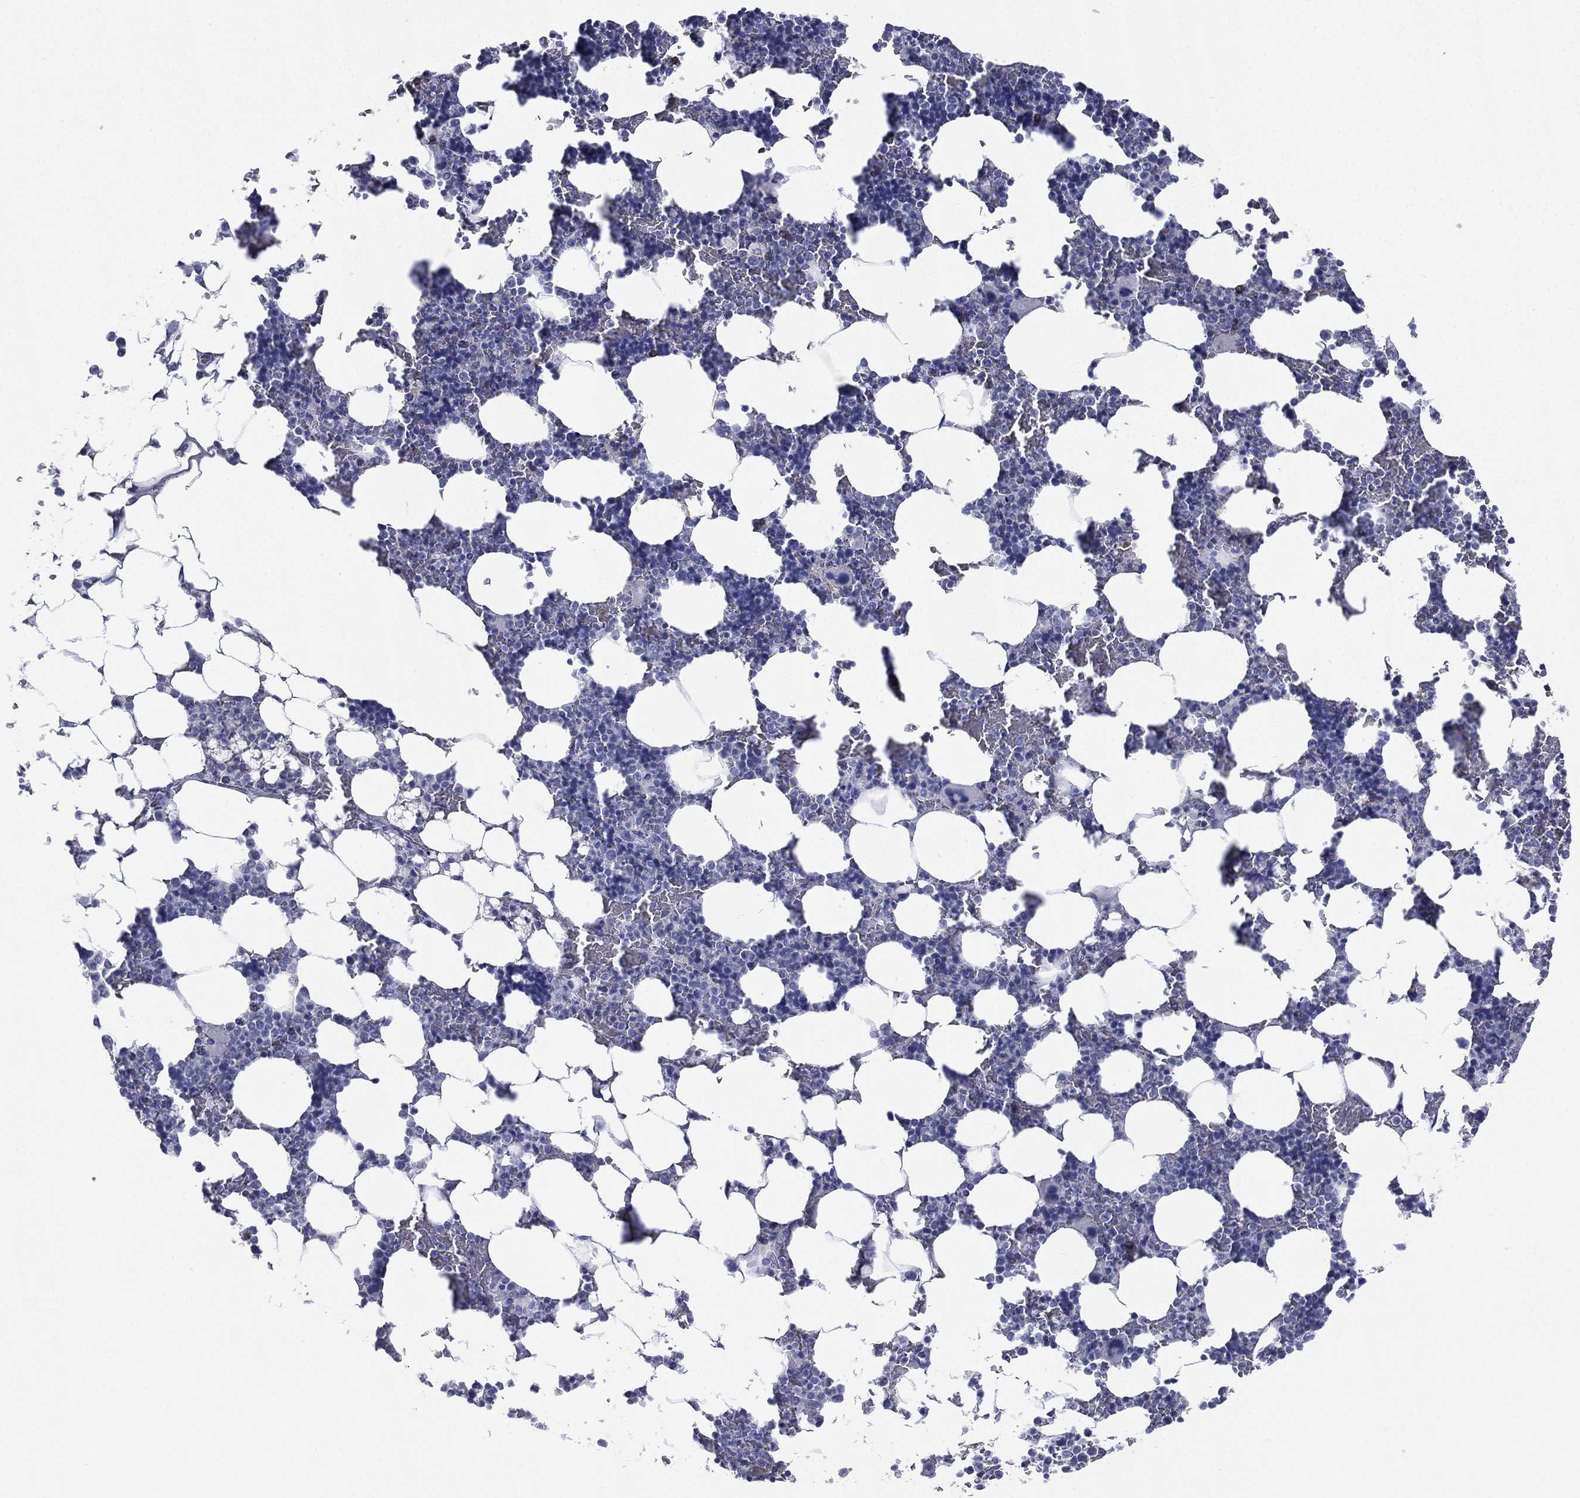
{"staining": {"intensity": "negative", "quantity": "none", "location": "none"}, "tissue": "bone marrow", "cell_type": "Hematopoietic cells", "image_type": "normal", "snomed": [{"axis": "morphology", "description": "Normal tissue, NOS"}, {"axis": "topography", "description": "Bone marrow"}], "caption": "Immunohistochemical staining of unremarkable bone marrow exhibits no significant positivity in hematopoietic cells. (Stains: DAB (3,3'-diaminobenzidine) immunohistochemistry (IHC) with hematoxylin counter stain, Microscopy: brightfield microscopy at high magnification).", "gene": "FCER2", "patient": {"sex": "male", "age": 51}}